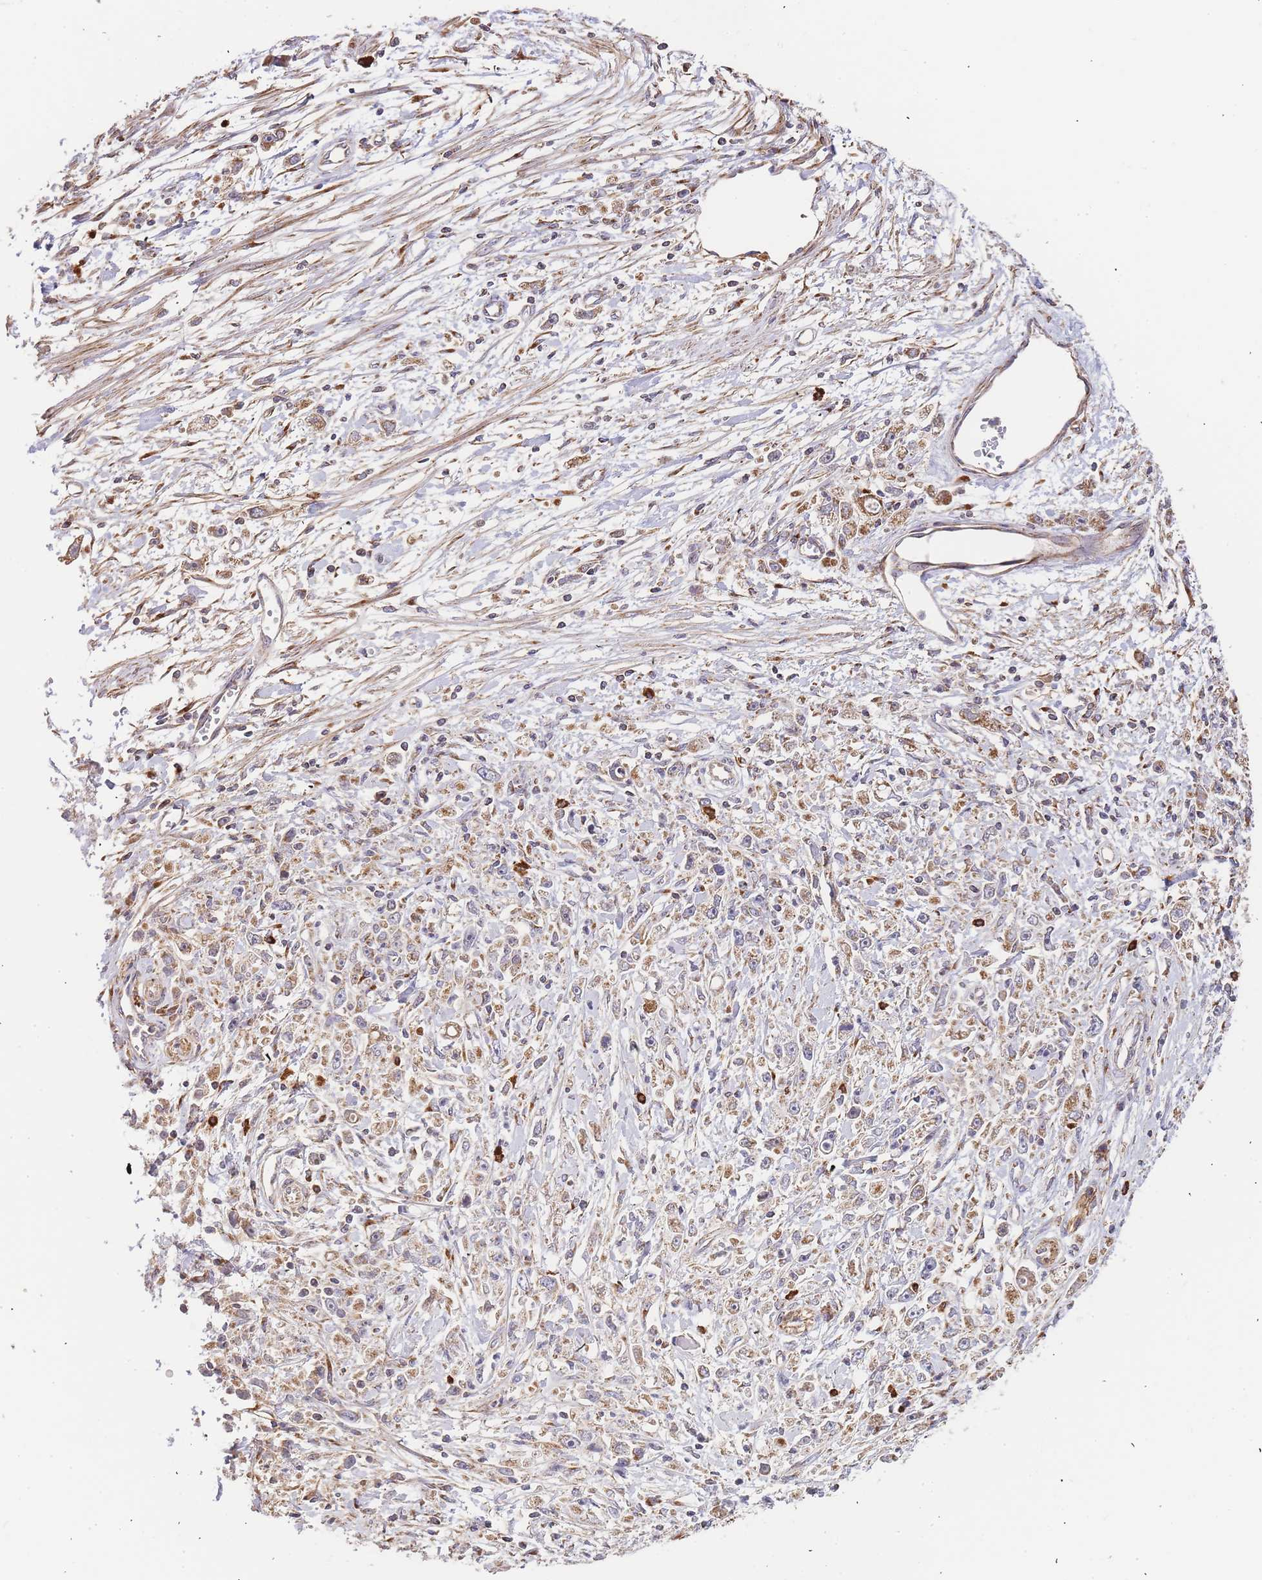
{"staining": {"intensity": "moderate", "quantity": ">75%", "location": "cytoplasmic/membranous"}, "tissue": "stomach cancer", "cell_type": "Tumor cells", "image_type": "cancer", "snomed": [{"axis": "morphology", "description": "Adenocarcinoma, NOS"}, {"axis": "topography", "description": "Stomach"}], "caption": "Immunohistochemistry (IHC) staining of stomach cancer, which shows medium levels of moderate cytoplasmic/membranous positivity in approximately >75% of tumor cells indicating moderate cytoplasmic/membranous protein expression. The staining was performed using DAB (3,3'-diaminobenzidine) (brown) for protein detection and nuclei were counterstained in hematoxylin (blue).", "gene": "ADCY9", "patient": {"sex": "female", "age": 59}}